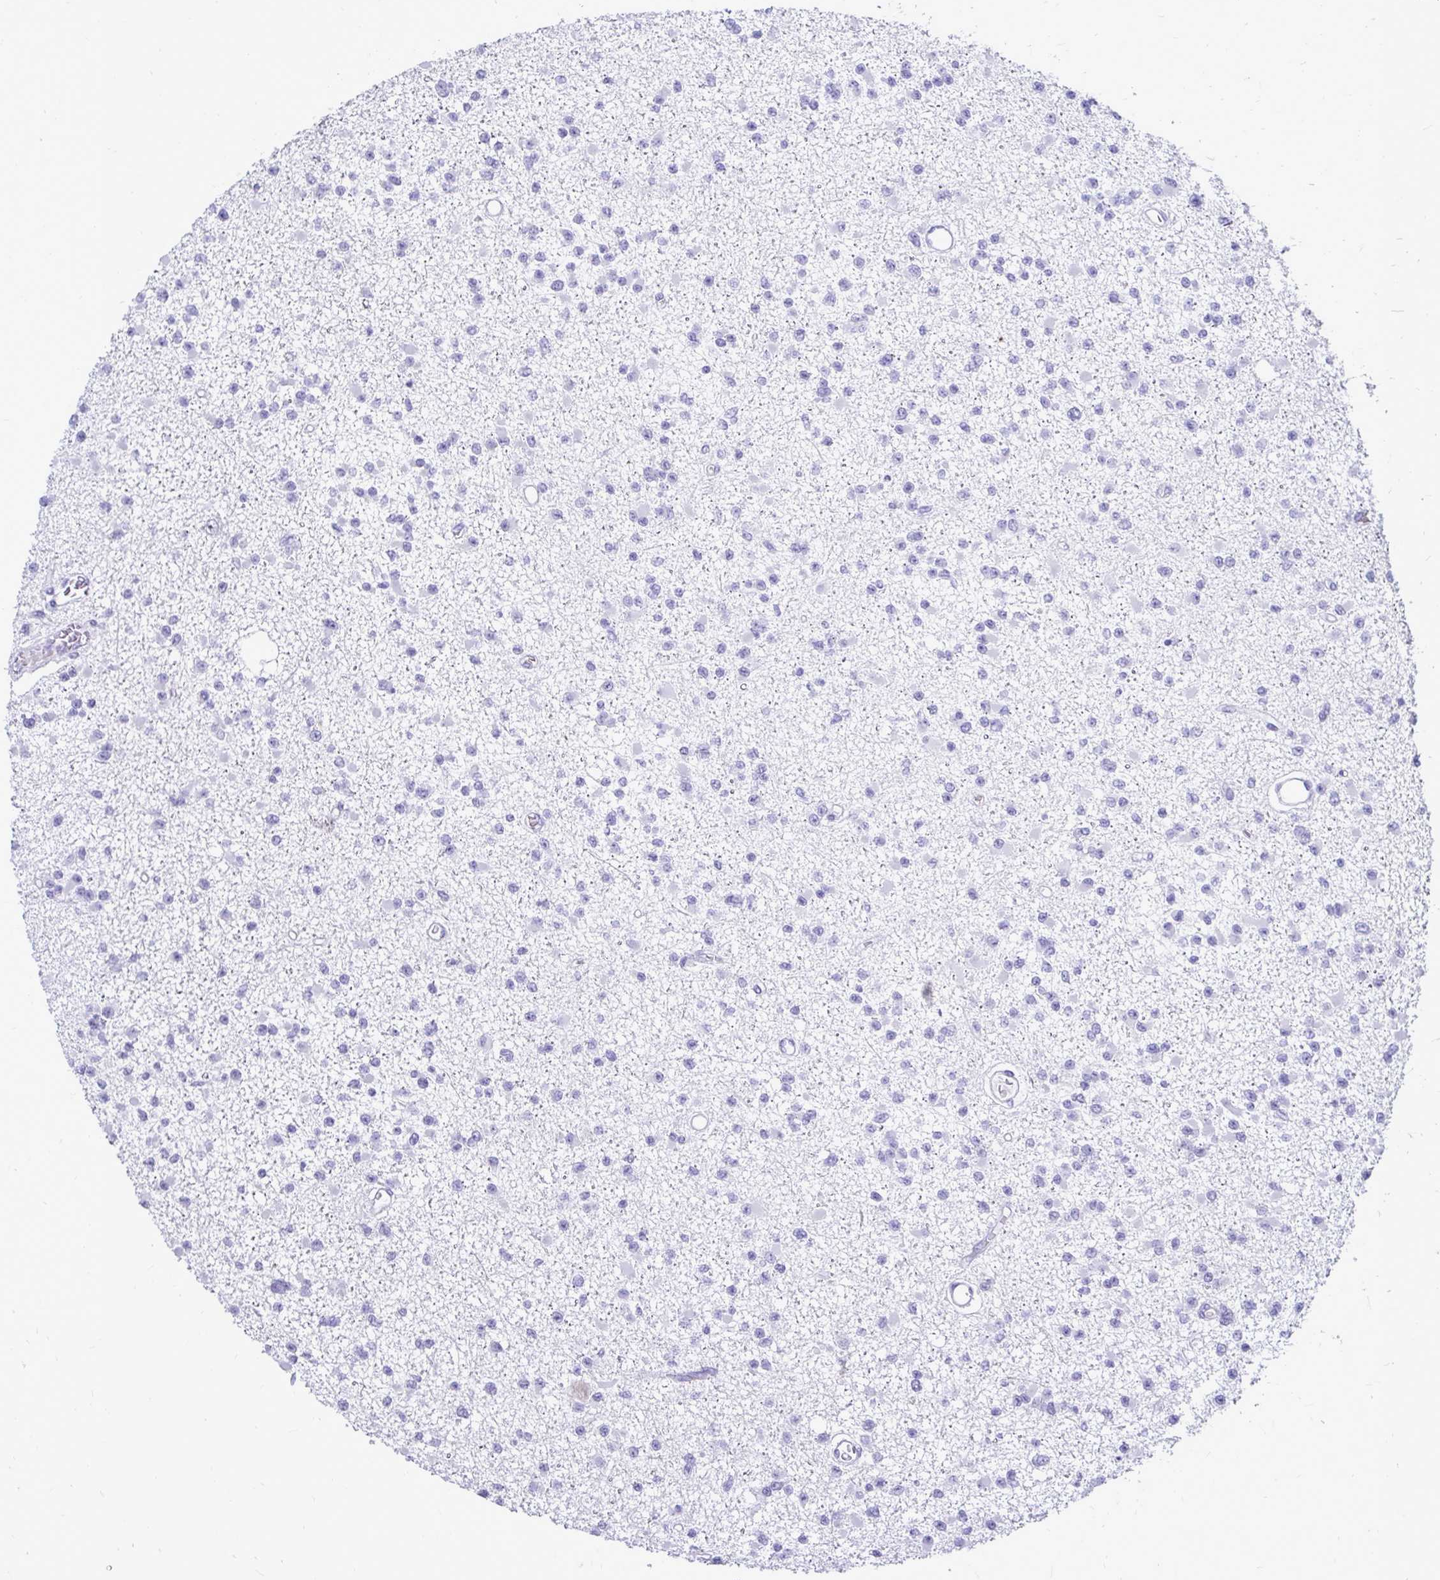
{"staining": {"intensity": "negative", "quantity": "none", "location": "none"}, "tissue": "glioma", "cell_type": "Tumor cells", "image_type": "cancer", "snomed": [{"axis": "morphology", "description": "Glioma, malignant, Low grade"}, {"axis": "topography", "description": "Brain"}], "caption": "An image of human low-grade glioma (malignant) is negative for staining in tumor cells.", "gene": "NANOGNB", "patient": {"sex": "female", "age": 22}}